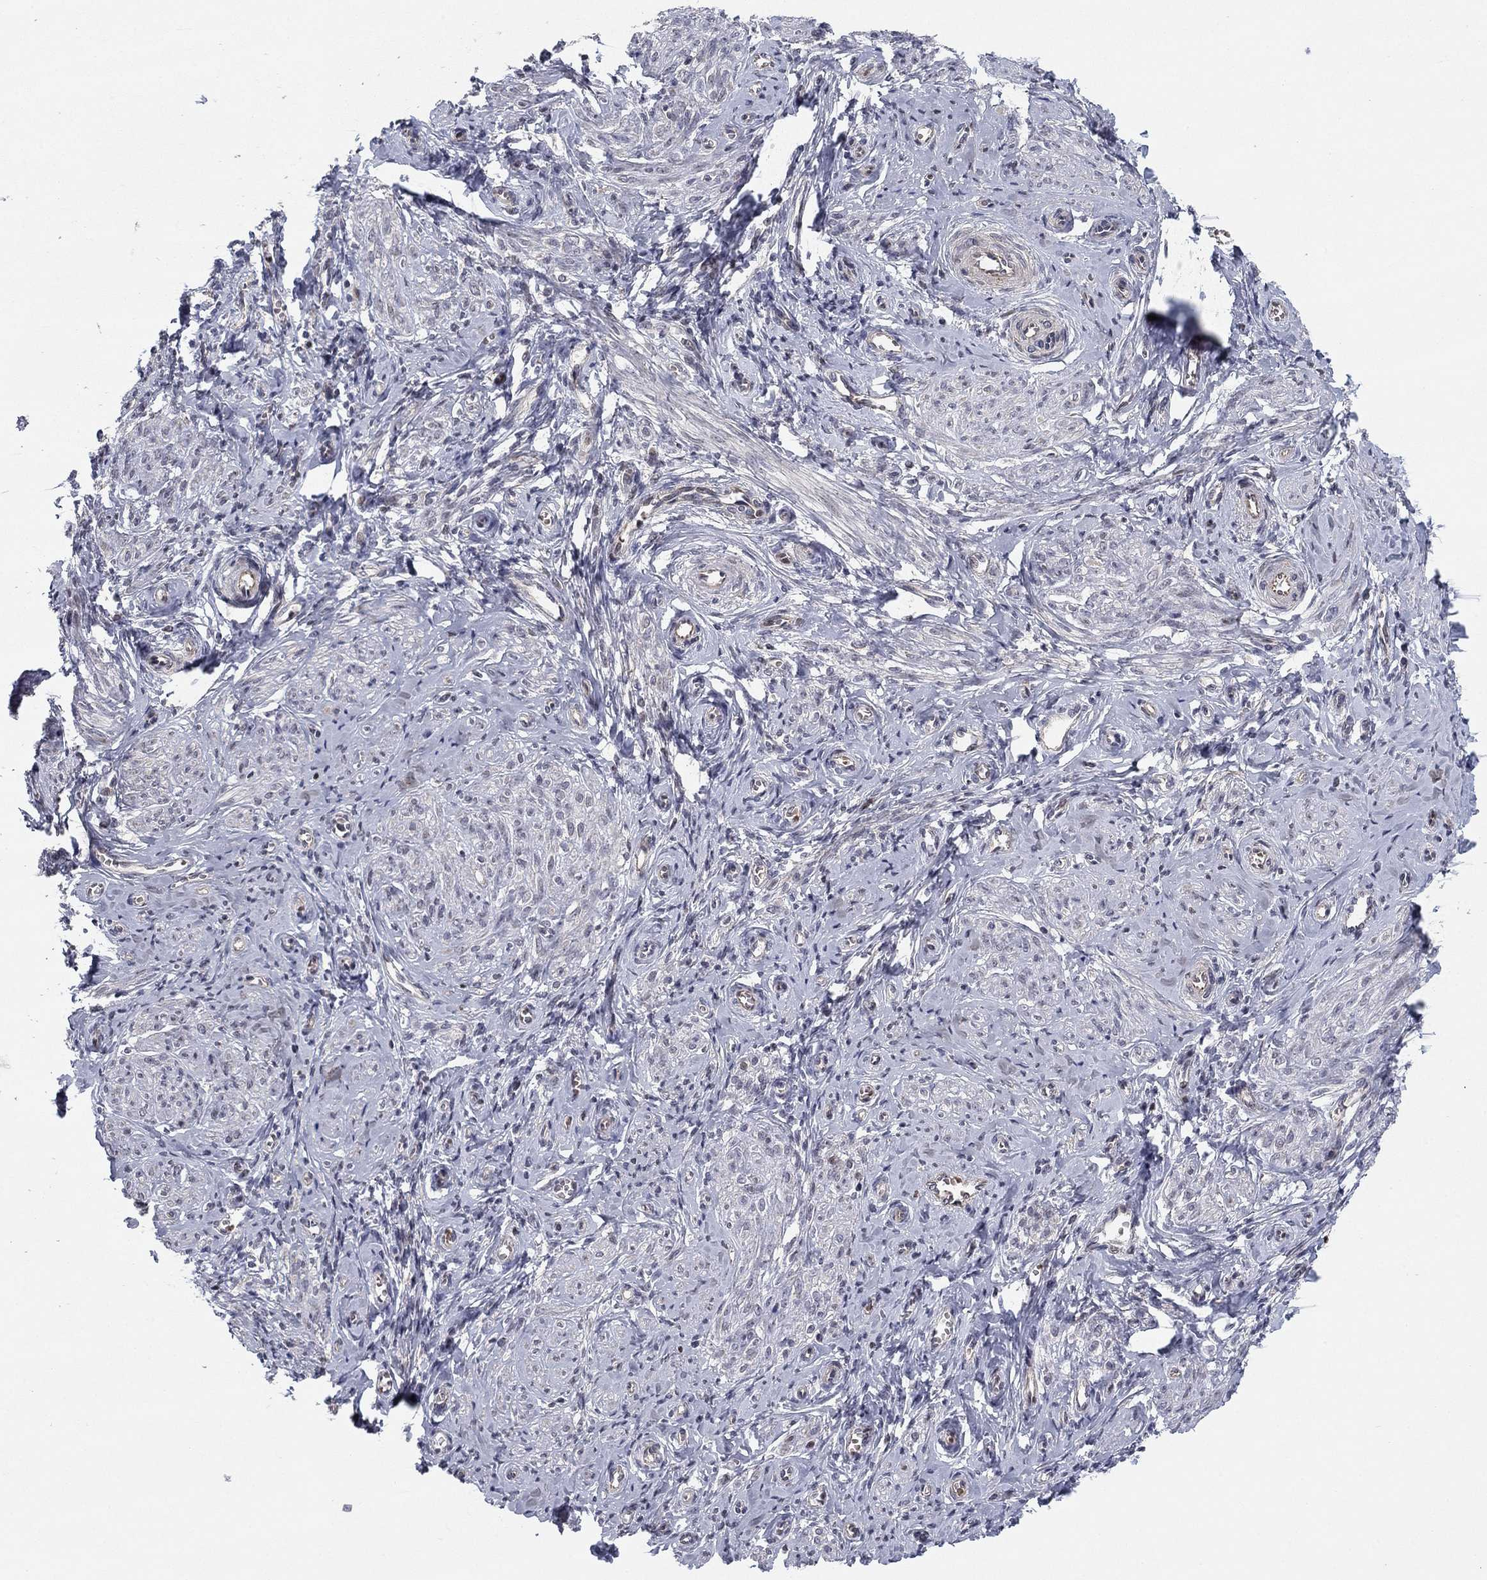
{"staining": {"intensity": "moderate", "quantity": "<25%", "location": "nuclear"}, "tissue": "endometrium", "cell_type": "Cells in endometrial stroma", "image_type": "normal", "snomed": [{"axis": "morphology", "description": "Normal tissue, NOS"}, {"axis": "topography", "description": "Cervix"}, {"axis": "topography", "description": "Endometrium"}], "caption": "Cells in endometrial stroma exhibit low levels of moderate nuclear positivity in about <25% of cells in unremarkable endometrium. The protein of interest is stained brown, and the nuclei are stained in blue (DAB IHC with brightfield microscopy, high magnification).", "gene": "BCL11A", "patient": {"sex": "female", "age": 37}}